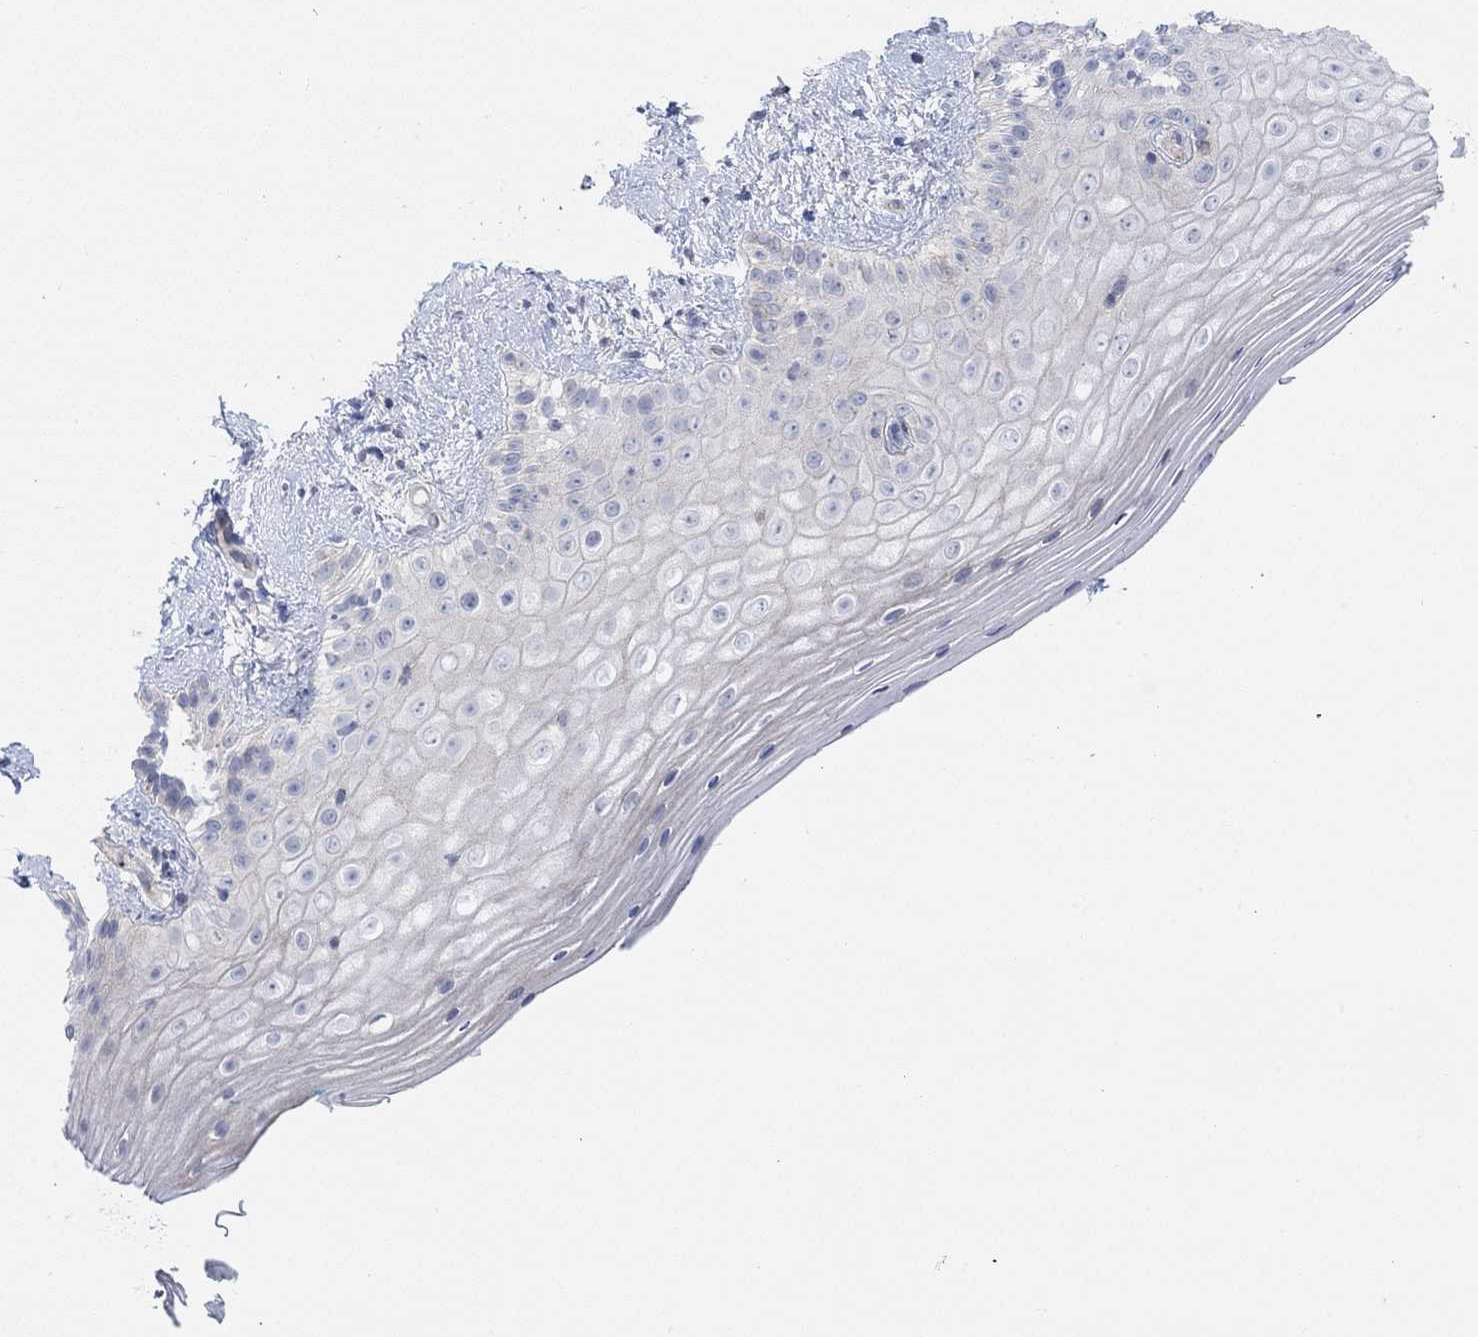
{"staining": {"intensity": "negative", "quantity": "none", "location": "none"}, "tissue": "vagina", "cell_type": "Squamous epithelial cells", "image_type": "normal", "snomed": [{"axis": "morphology", "description": "Normal tissue, NOS"}, {"axis": "topography", "description": "Vagina"}], "caption": "IHC photomicrograph of benign vagina stained for a protein (brown), which demonstrates no positivity in squamous epithelial cells. (Brightfield microscopy of DAB (3,3'-diaminobenzidine) IHC at high magnification).", "gene": "PMFBP1", "patient": {"sex": "female", "age": 47}}